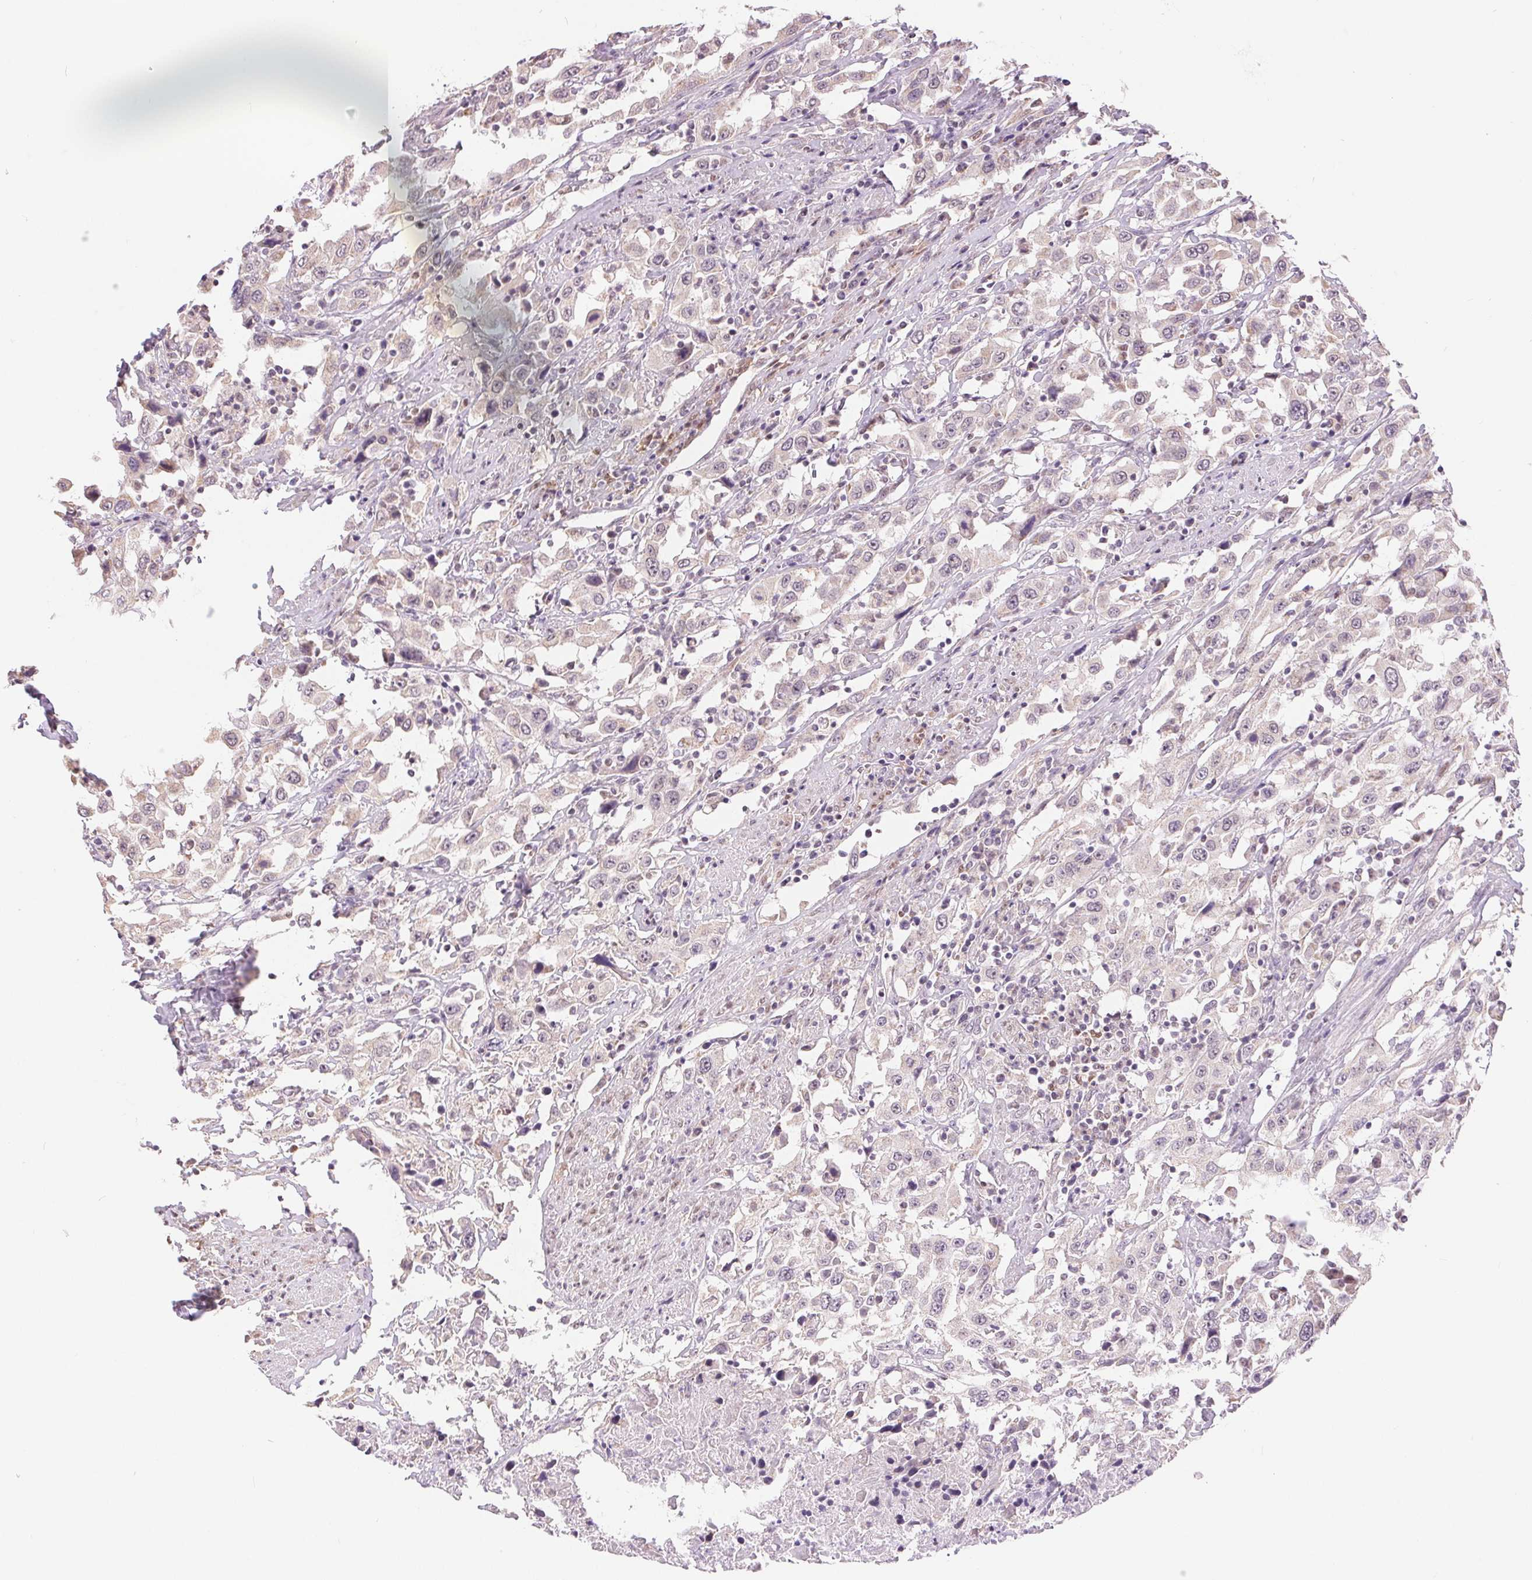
{"staining": {"intensity": "negative", "quantity": "none", "location": "none"}, "tissue": "urothelial cancer", "cell_type": "Tumor cells", "image_type": "cancer", "snomed": [{"axis": "morphology", "description": "Urothelial carcinoma, High grade"}, {"axis": "topography", "description": "Urinary bladder"}], "caption": "DAB immunohistochemical staining of human urothelial cancer reveals no significant expression in tumor cells. (DAB (3,3'-diaminobenzidine) IHC visualized using brightfield microscopy, high magnification).", "gene": "POU2F2", "patient": {"sex": "male", "age": 61}}